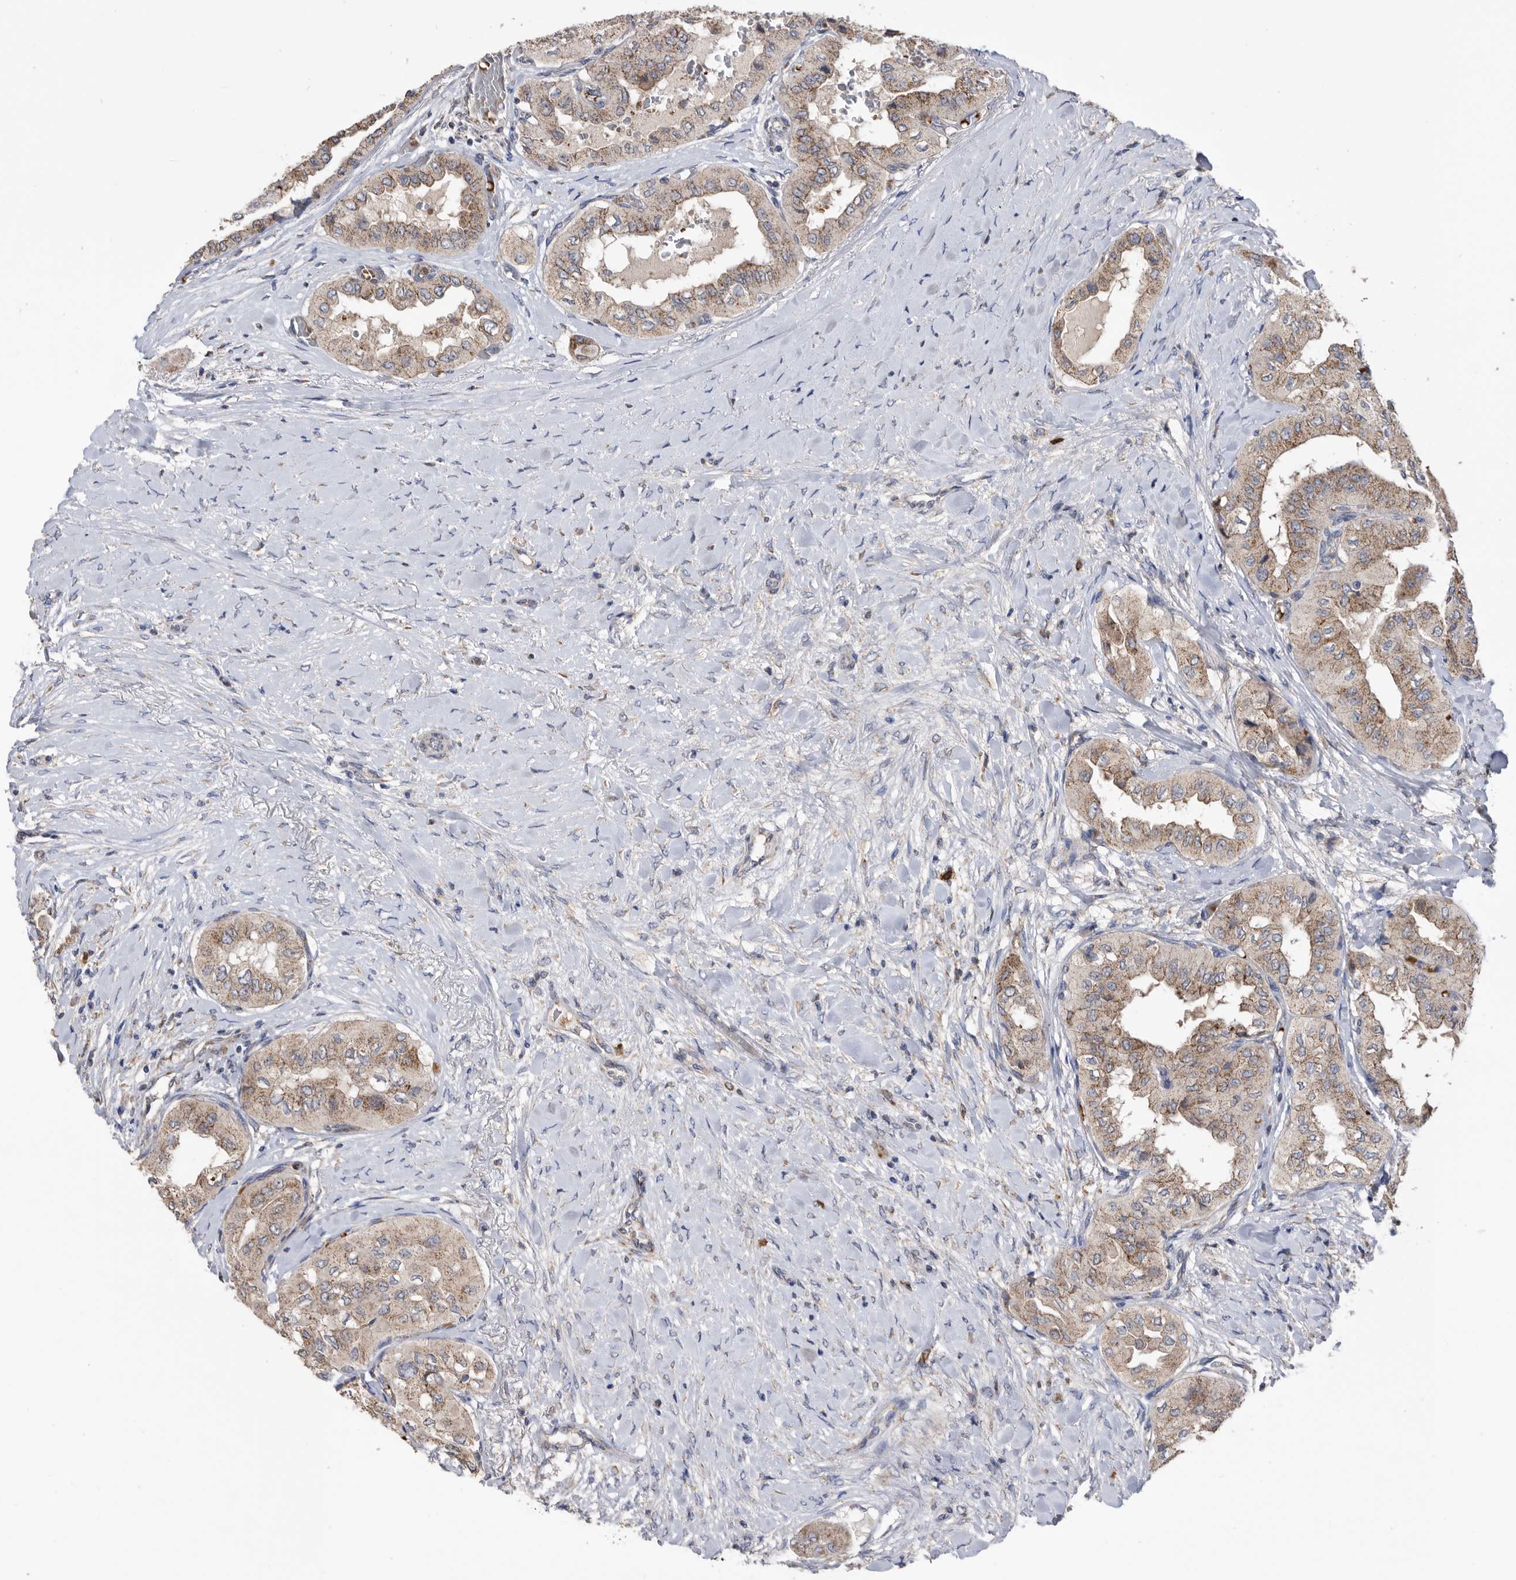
{"staining": {"intensity": "moderate", "quantity": ">75%", "location": "cytoplasmic/membranous"}, "tissue": "thyroid cancer", "cell_type": "Tumor cells", "image_type": "cancer", "snomed": [{"axis": "morphology", "description": "Papillary adenocarcinoma, NOS"}, {"axis": "topography", "description": "Thyroid gland"}], "caption": "The immunohistochemical stain shows moderate cytoplasmic/membranous positivity in tumor cells of thyroid cancer tissue.", "gene": "CRISPLD2", "patient": {"sex": "female", "age": 59}}